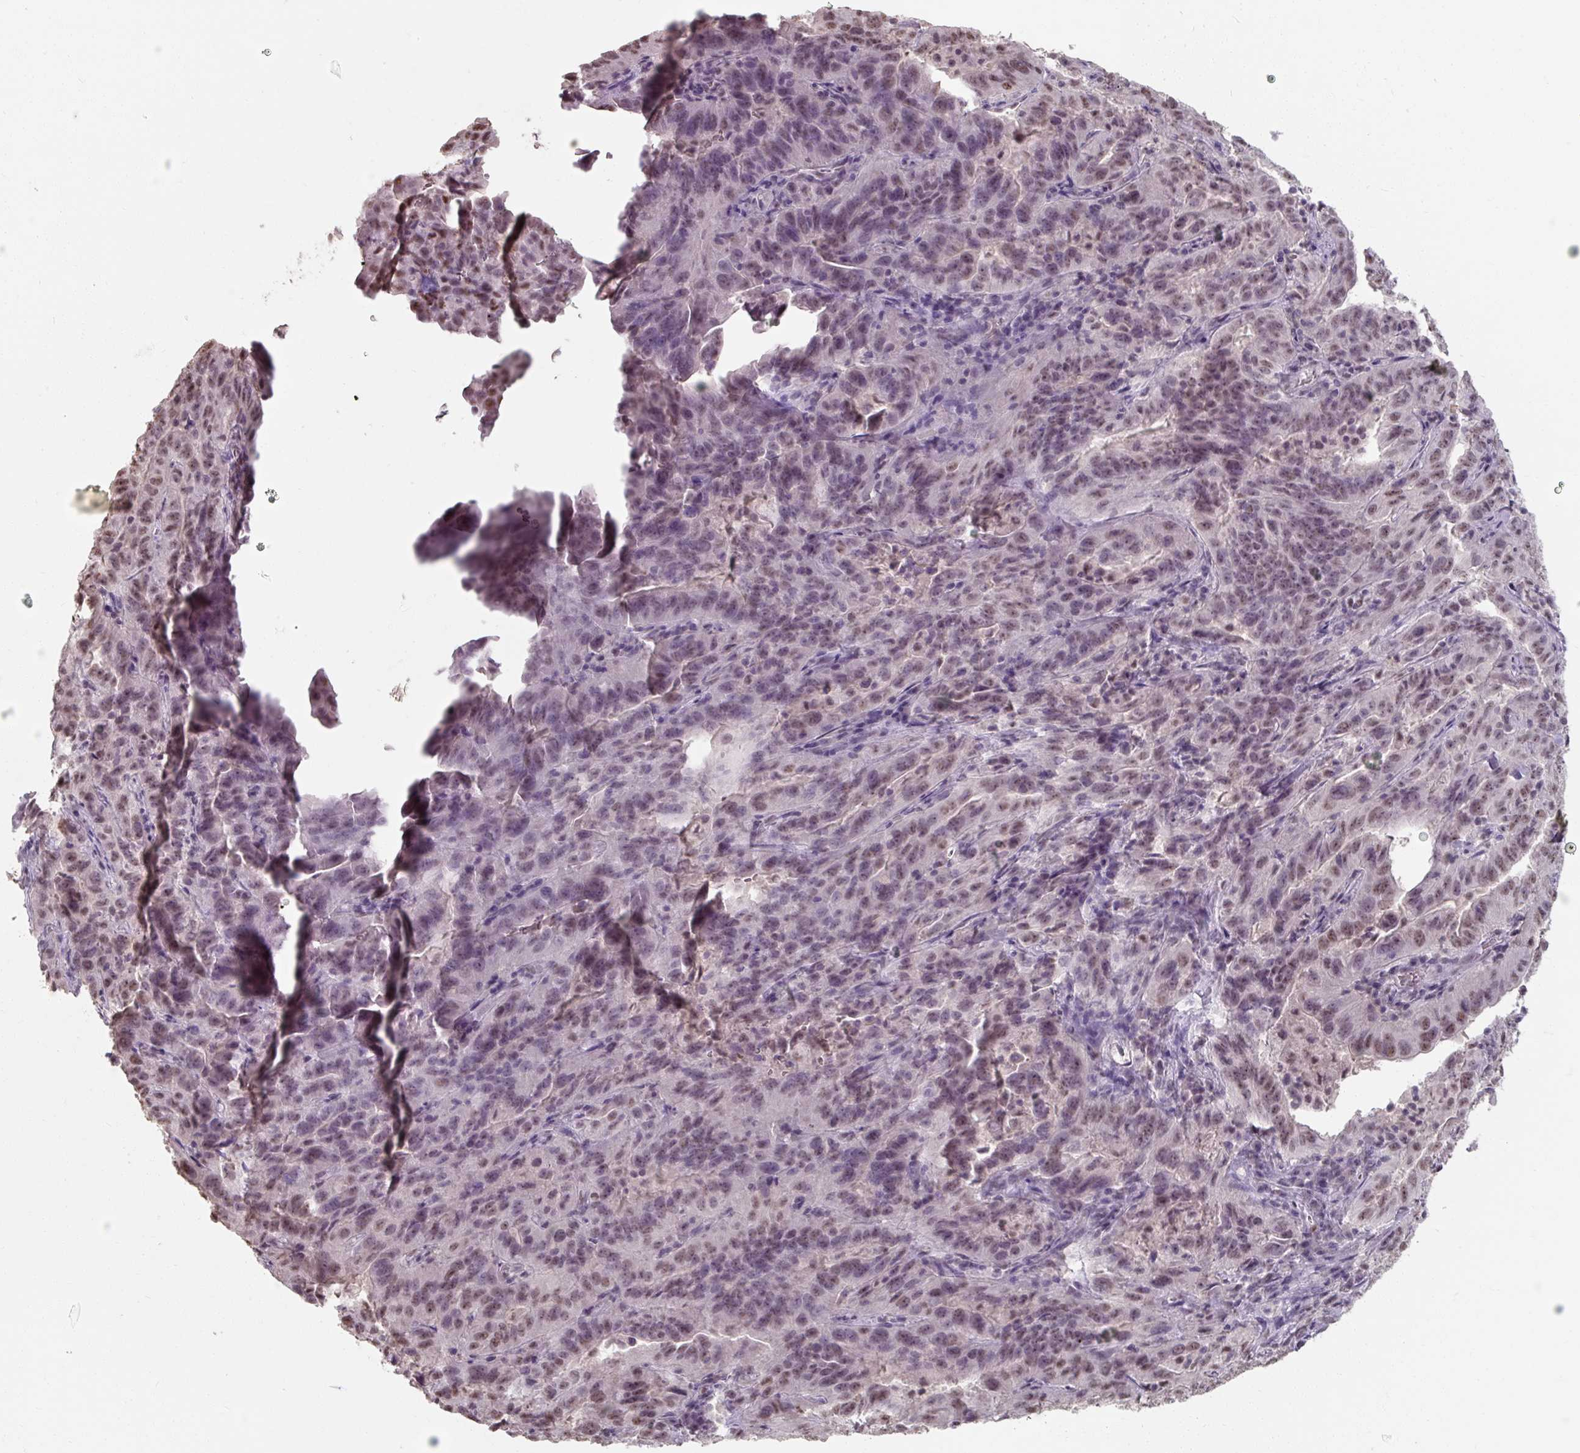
{"staining": {"intensity": "weak", "quantity": ">75%", "location": "nuclear"}, "tissue": "pancreatic cancer", "cell_type": "Tumor cells", "image_type": "cancer", "snomed": [{"axis": "morphology", "description": "Adenocarcinoma, NOS"}, {"axis": "topography", "description": "Pancreas"}], "caption": "A low amount of weak nuclear expression is appreciated in about >75% of tumor cells in pancreatic cancer tissue.", "gene": "ZFTRAF1", "patient": {"sex": "male", "age": 63}}